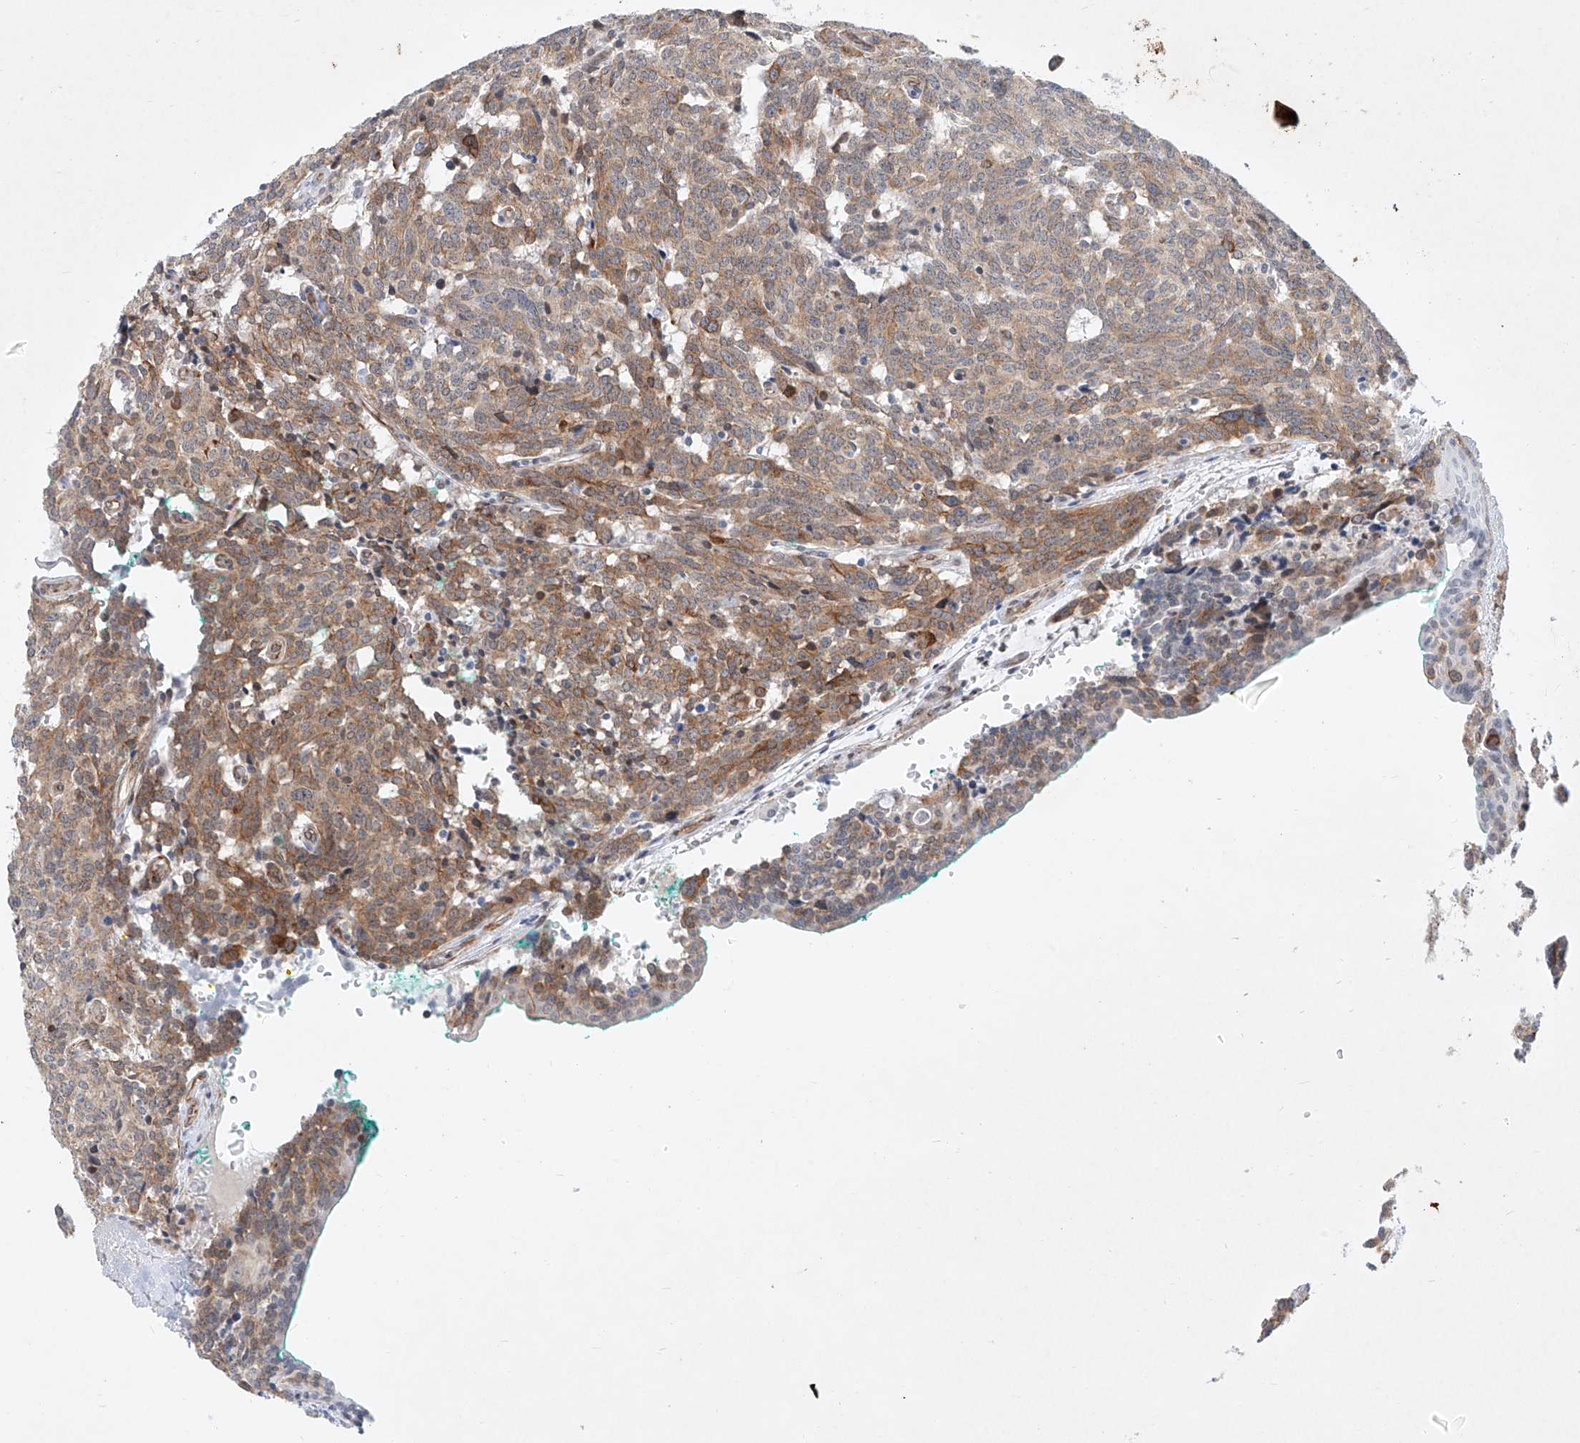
{"staining": {"intensity": "moderate", "quantity": ">75%", "location": "cytoplasmic/membranous"}, "tissue": "carcinoid", "cell_type": "Tumor cells", "image_type": "cancer", "snomed": [{"axis": "morphology", "description": "Carcinoid, malignant, NOS"}, {"axis": "topography", "description": "Lung"}], "caption": "The micrograph reveals a brown stain indicating the presence of a protein in the cytoplasmic/membranous of tumor cells in carcinoid (malignant).", "gene": "REEP2", "patient": {"sex": "female", "age": 46}}